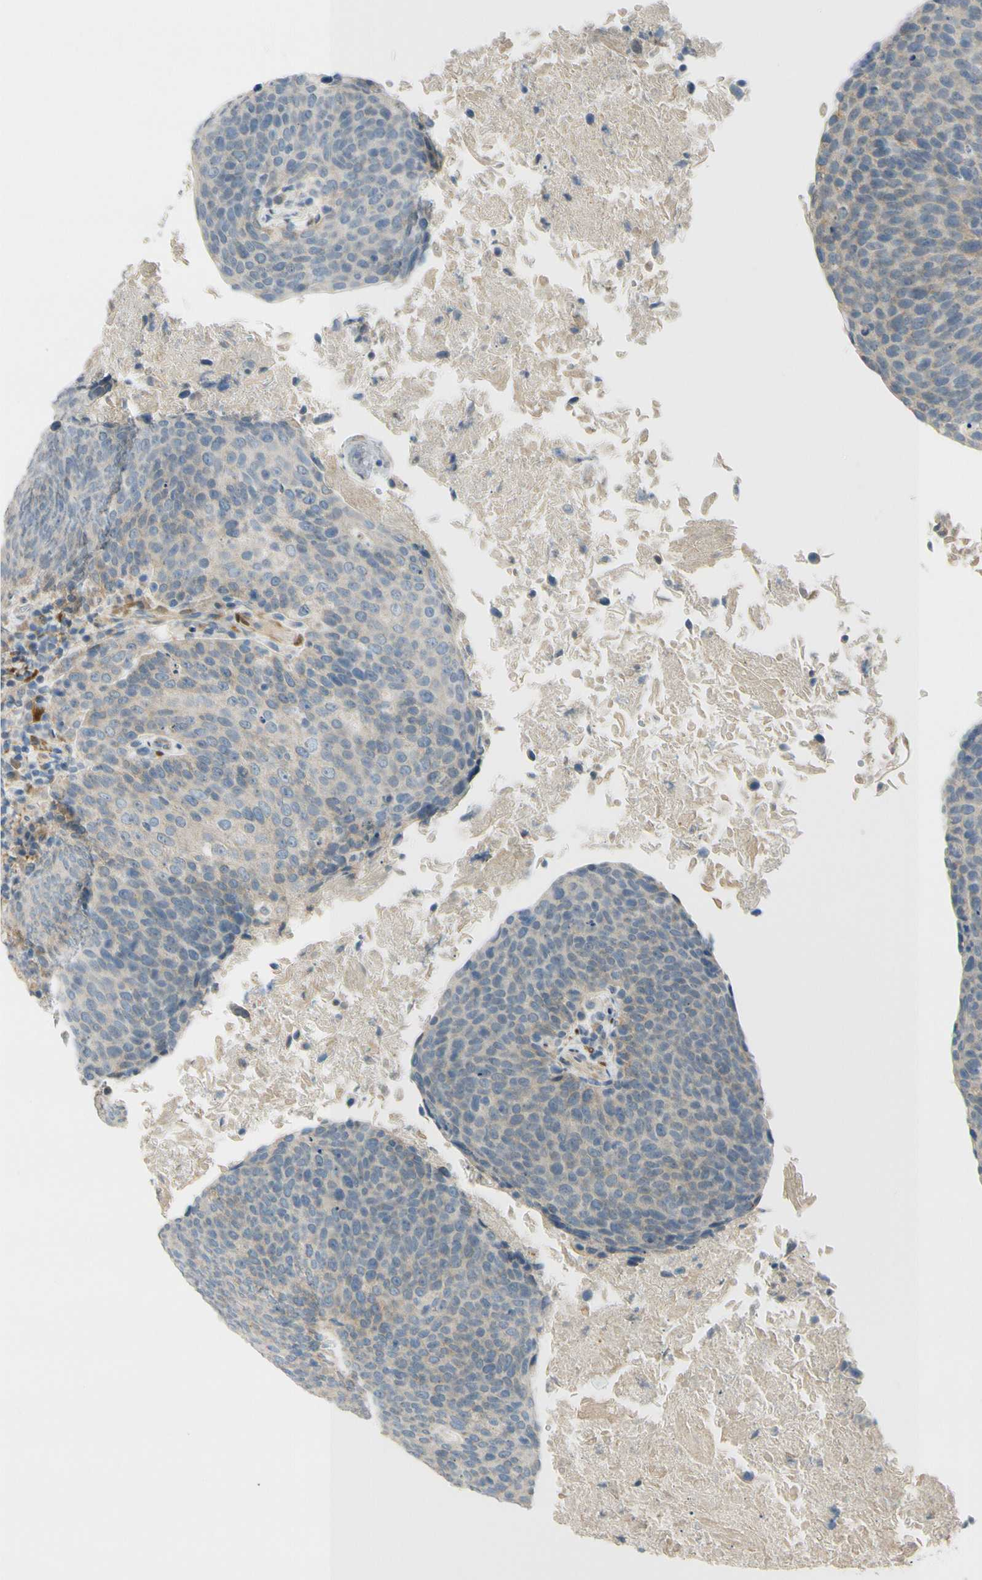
{"staining": {"intensity": "weak", "quantity": "25%-75%", "location": "cytoplasmic/membranous"}, "tissue": "head and neck cancer", "cell_type": "Tumor cells", "image_type": "cancer", "snomed": [{"axis": "morphology", "description": "Squamous cell carcinoma, NOS"}, {"axis": "morphology", "description": "Squamous cell carcinoma, metastatic, NOS"}, {"axis": "topography", "description": "Lymph node"}, {"axis": "topography", "description": "Head-Neck"}], "caption": "Immunohistochemistry (IHC) of head and neck cancer (squamous cell carcinoma) reveals low levels of weak cytoplasmic/membranous staining in about 25%-75% of tumor cells.", "gene": "FHL2", "patient": {"sex": "male", "age": 62}}